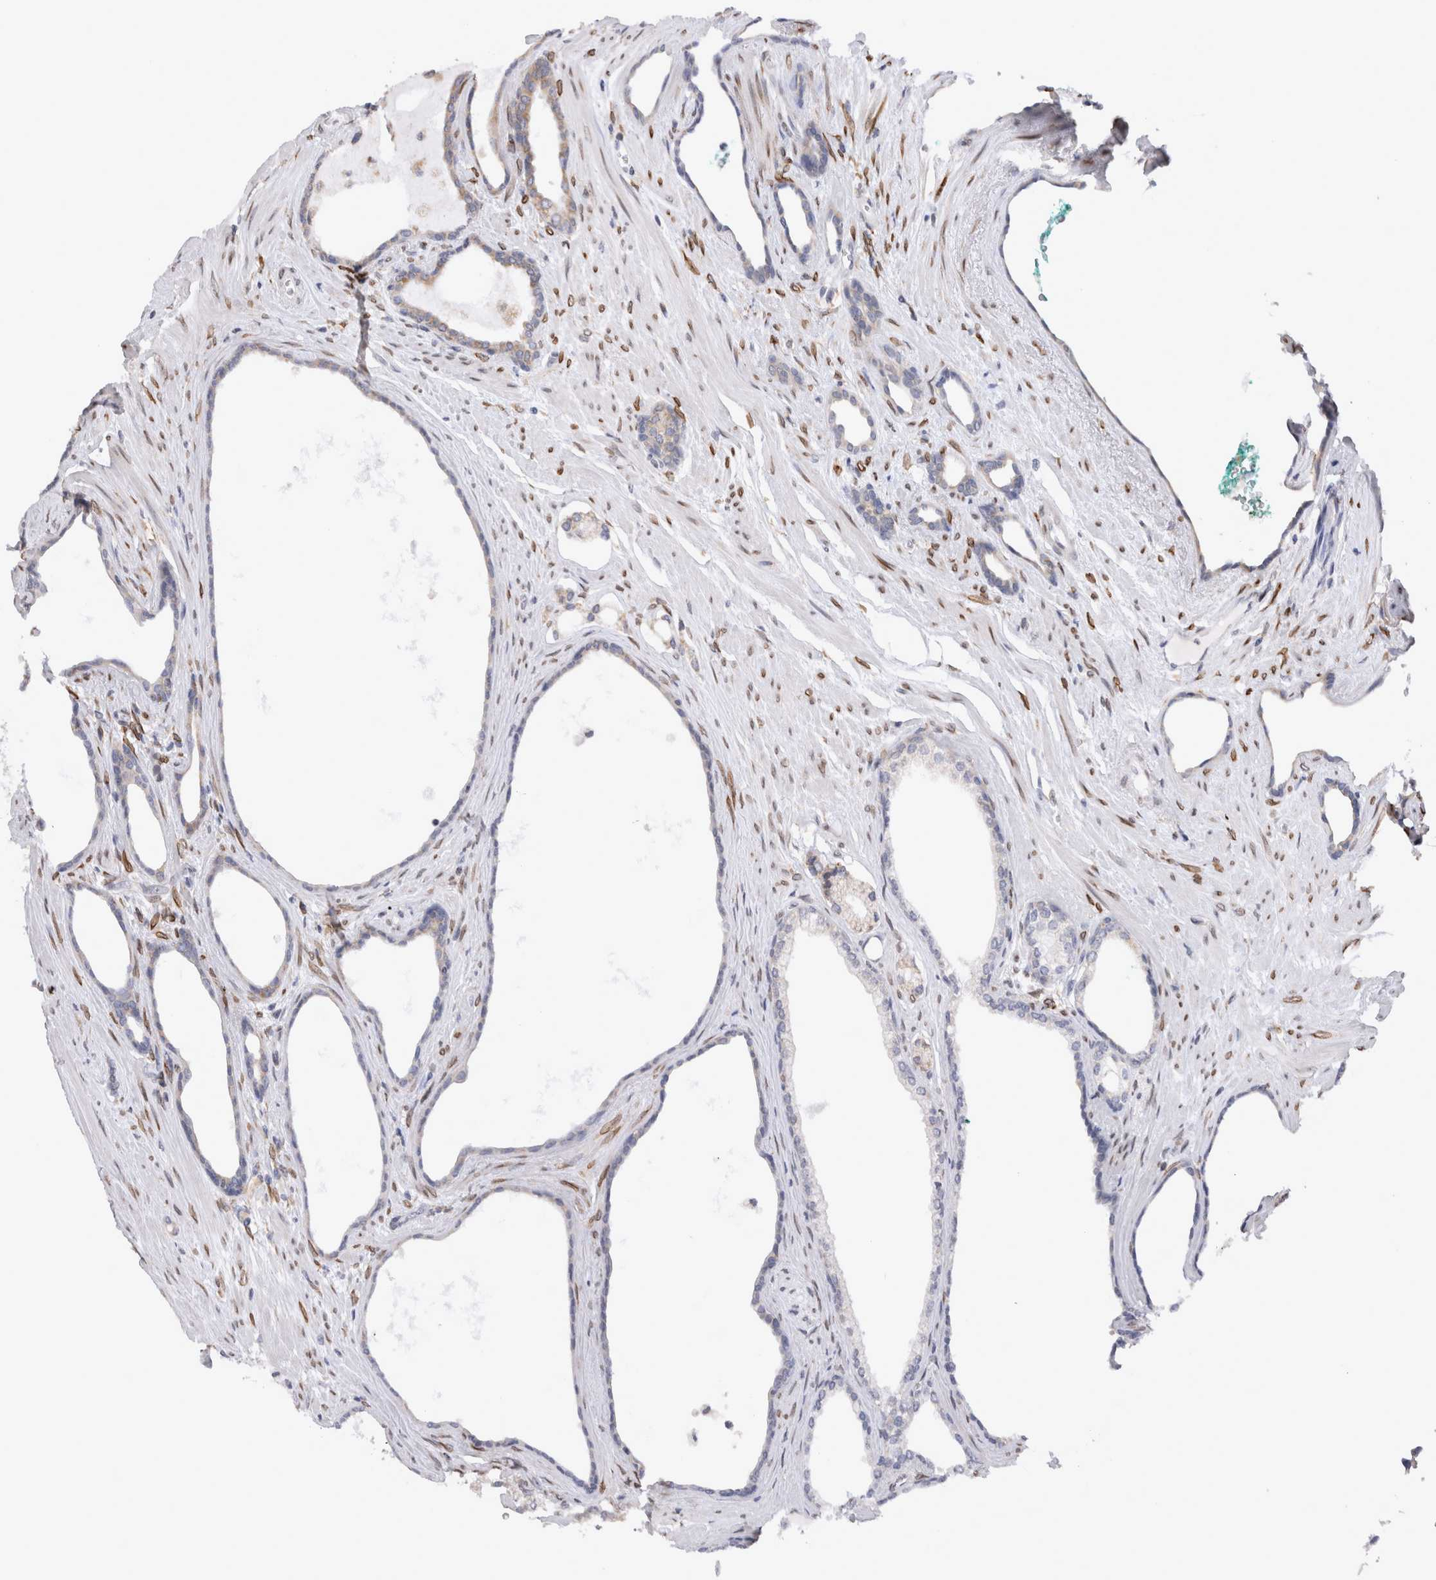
{"staining": {"intensity": "weak", "quantity": "<25%", "location": "cytoplasmic/membranous"}, "tissue": "prostate cancer", "cell_type": "Tumor cells", "image_type": "cancer", "snomed": [{"axis": "morphology", "description": "Adenocarcinoma, Low grade"}, {"axis": "topography", "description": "Prostate"}], "caption": "The micrograph displays no significant positivity in tumor cells of prostate cancer. Nuclei are stained in blue.", "gene": "VCPIP1", "patient": {"sex": "male", "age": 70}}